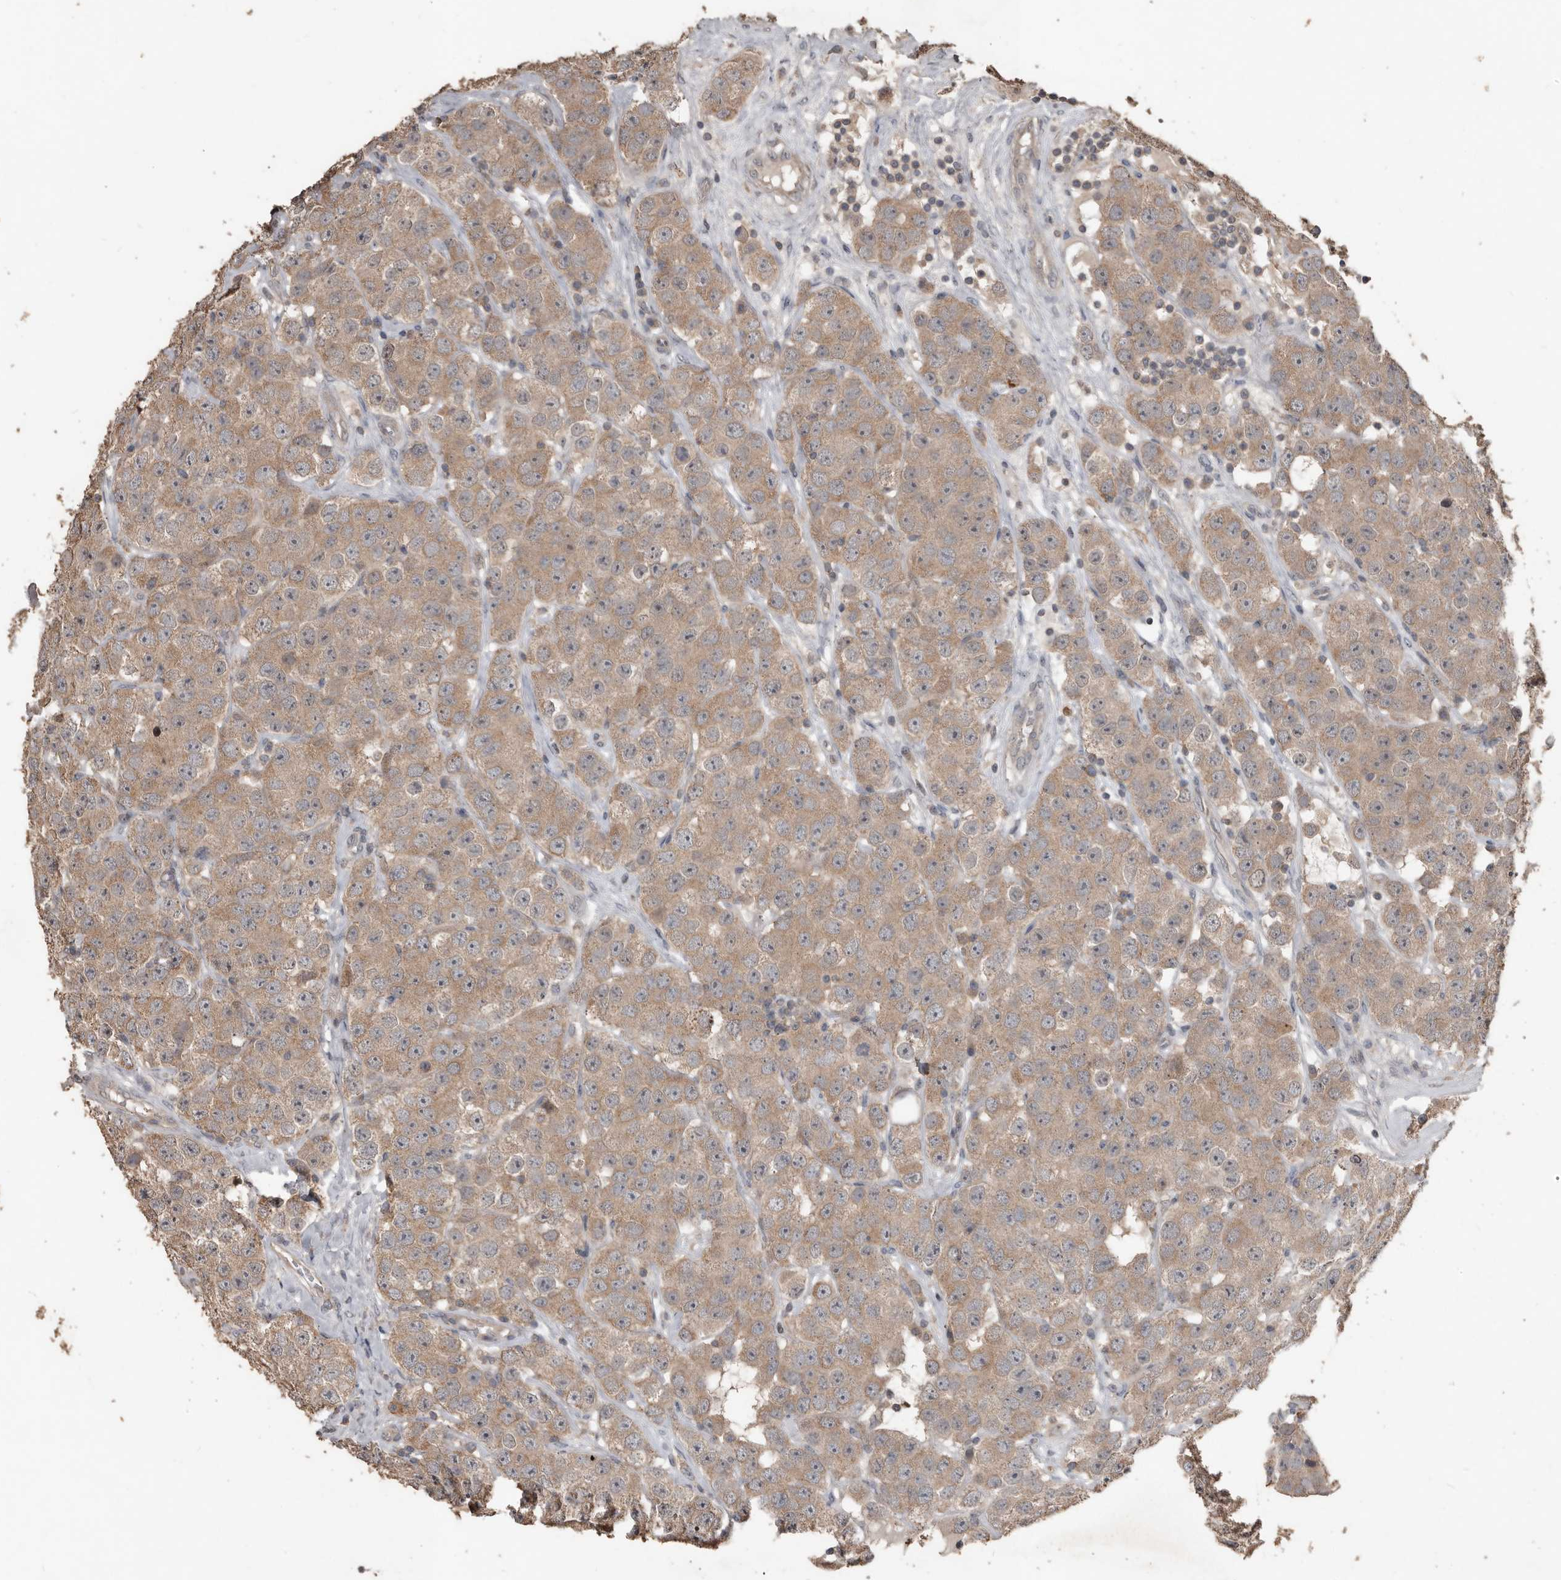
{"staining": {"intensity": "moderate", "quantity": ">75%", "location": "cytoplasmic/membranous"}, "tissue": "testis cancer", "cell_type": "Tumor cells", "image_type": "cancer", "snomed": [{"axis": "morphology", "description": "Seminoma, NOS"}, {"axis": "topography", "description": "Testis"}], "caption": "Approximately >75% of tumor cells in human seminoma (testis) show moderate cytoplasmic/membranous protein expression as visualized by brown immunohistochemical staining.", "gene": "BAMBI", "patient": {"sex": "male", "age": 28}}